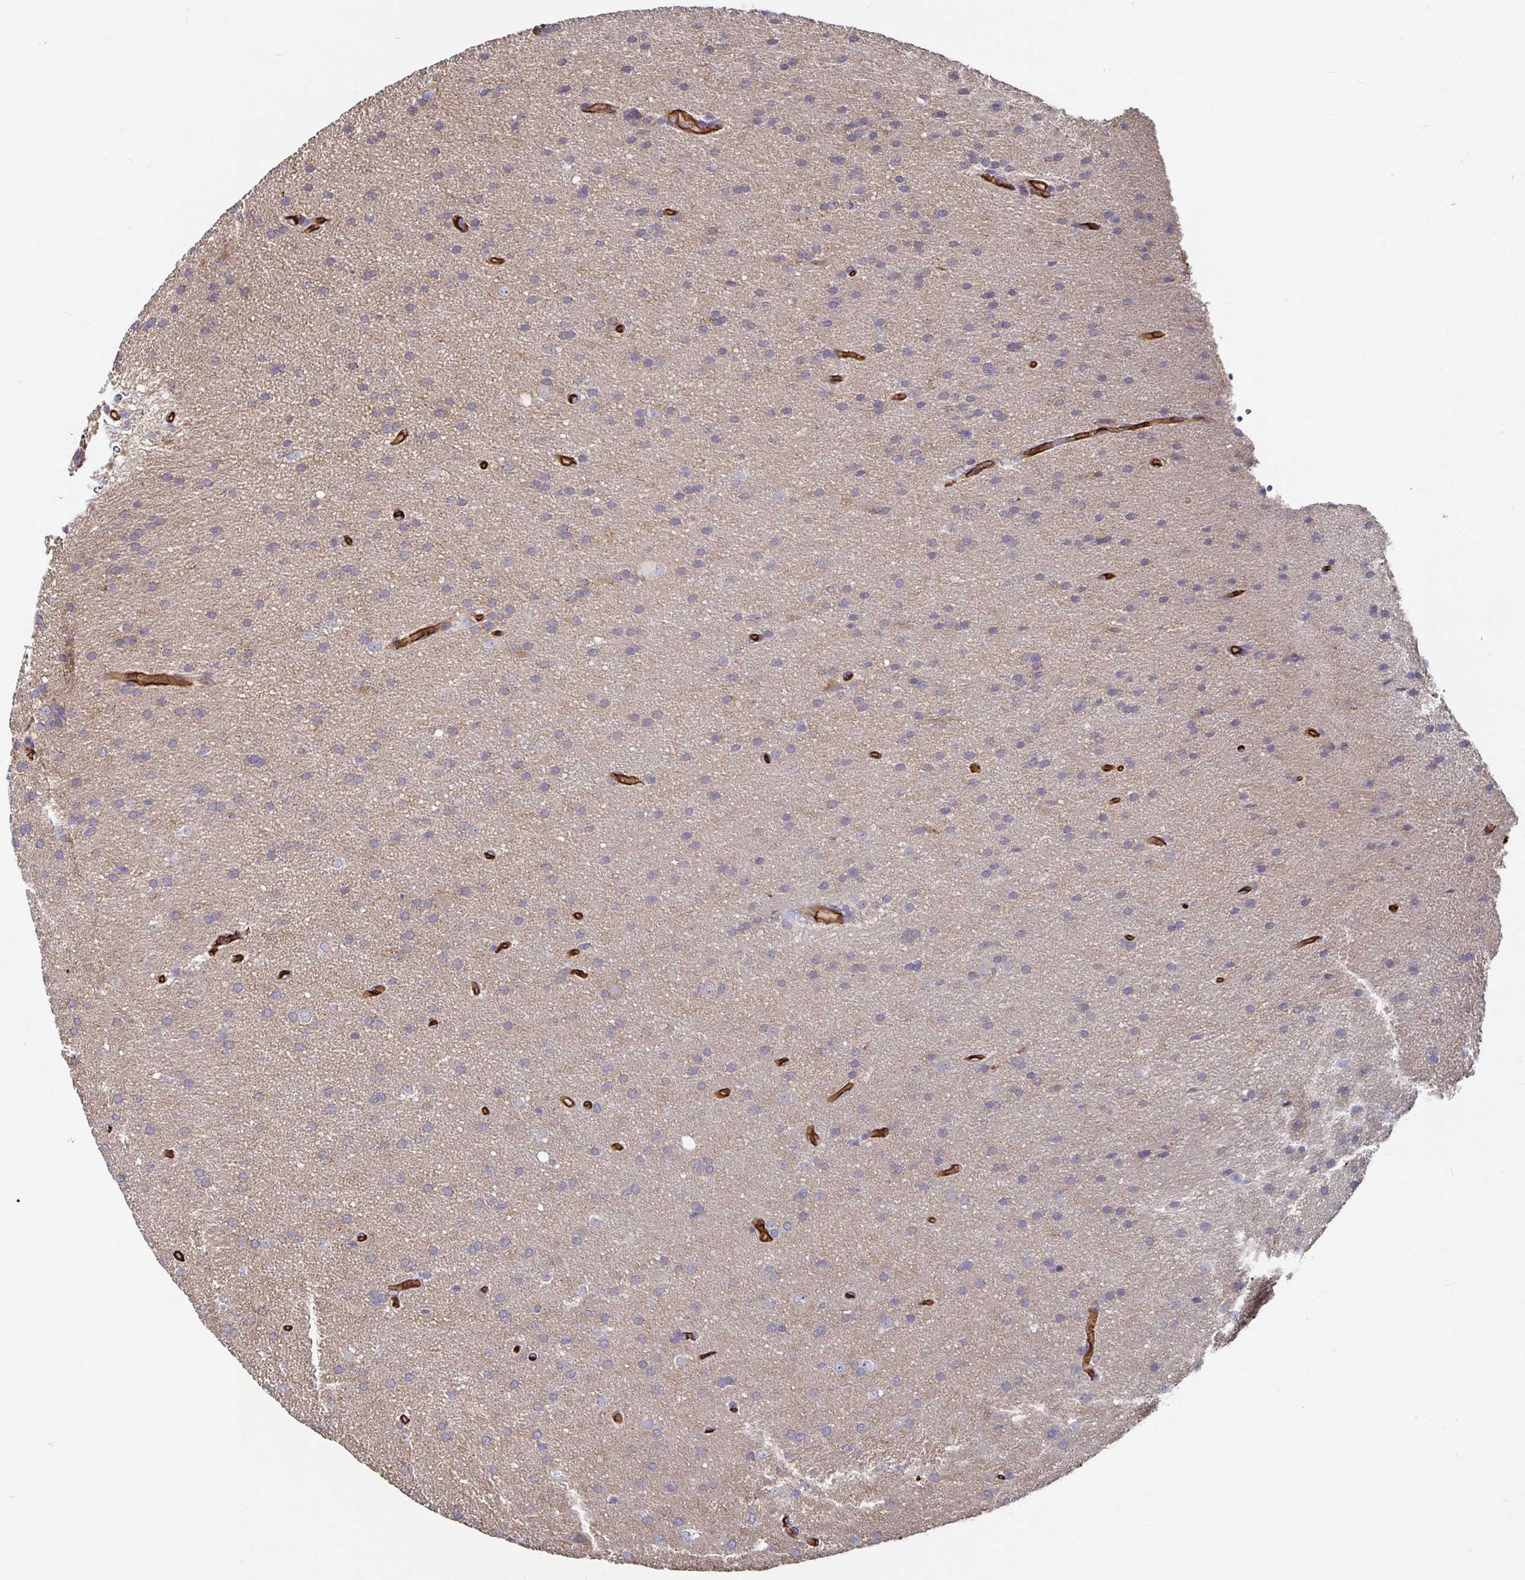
{"staining": {"intensity": "negative", "quantity": "none", "location": "none"}, "tissue": "glioma", "cell_type": "Tumor cells", "image_type": "cancer", "snomed": [{"axis": "morphology", "description": "Glioma, malignant, Low grade"}, {"axis": "topography", "description": "Brain"}], "caption": "This is a histopathology image of immunohistochemistry staining of glioma, which shows no positivity in tumor cells.", "gene": "PODXL", "patient": {"sex": "female", "age": 54}}